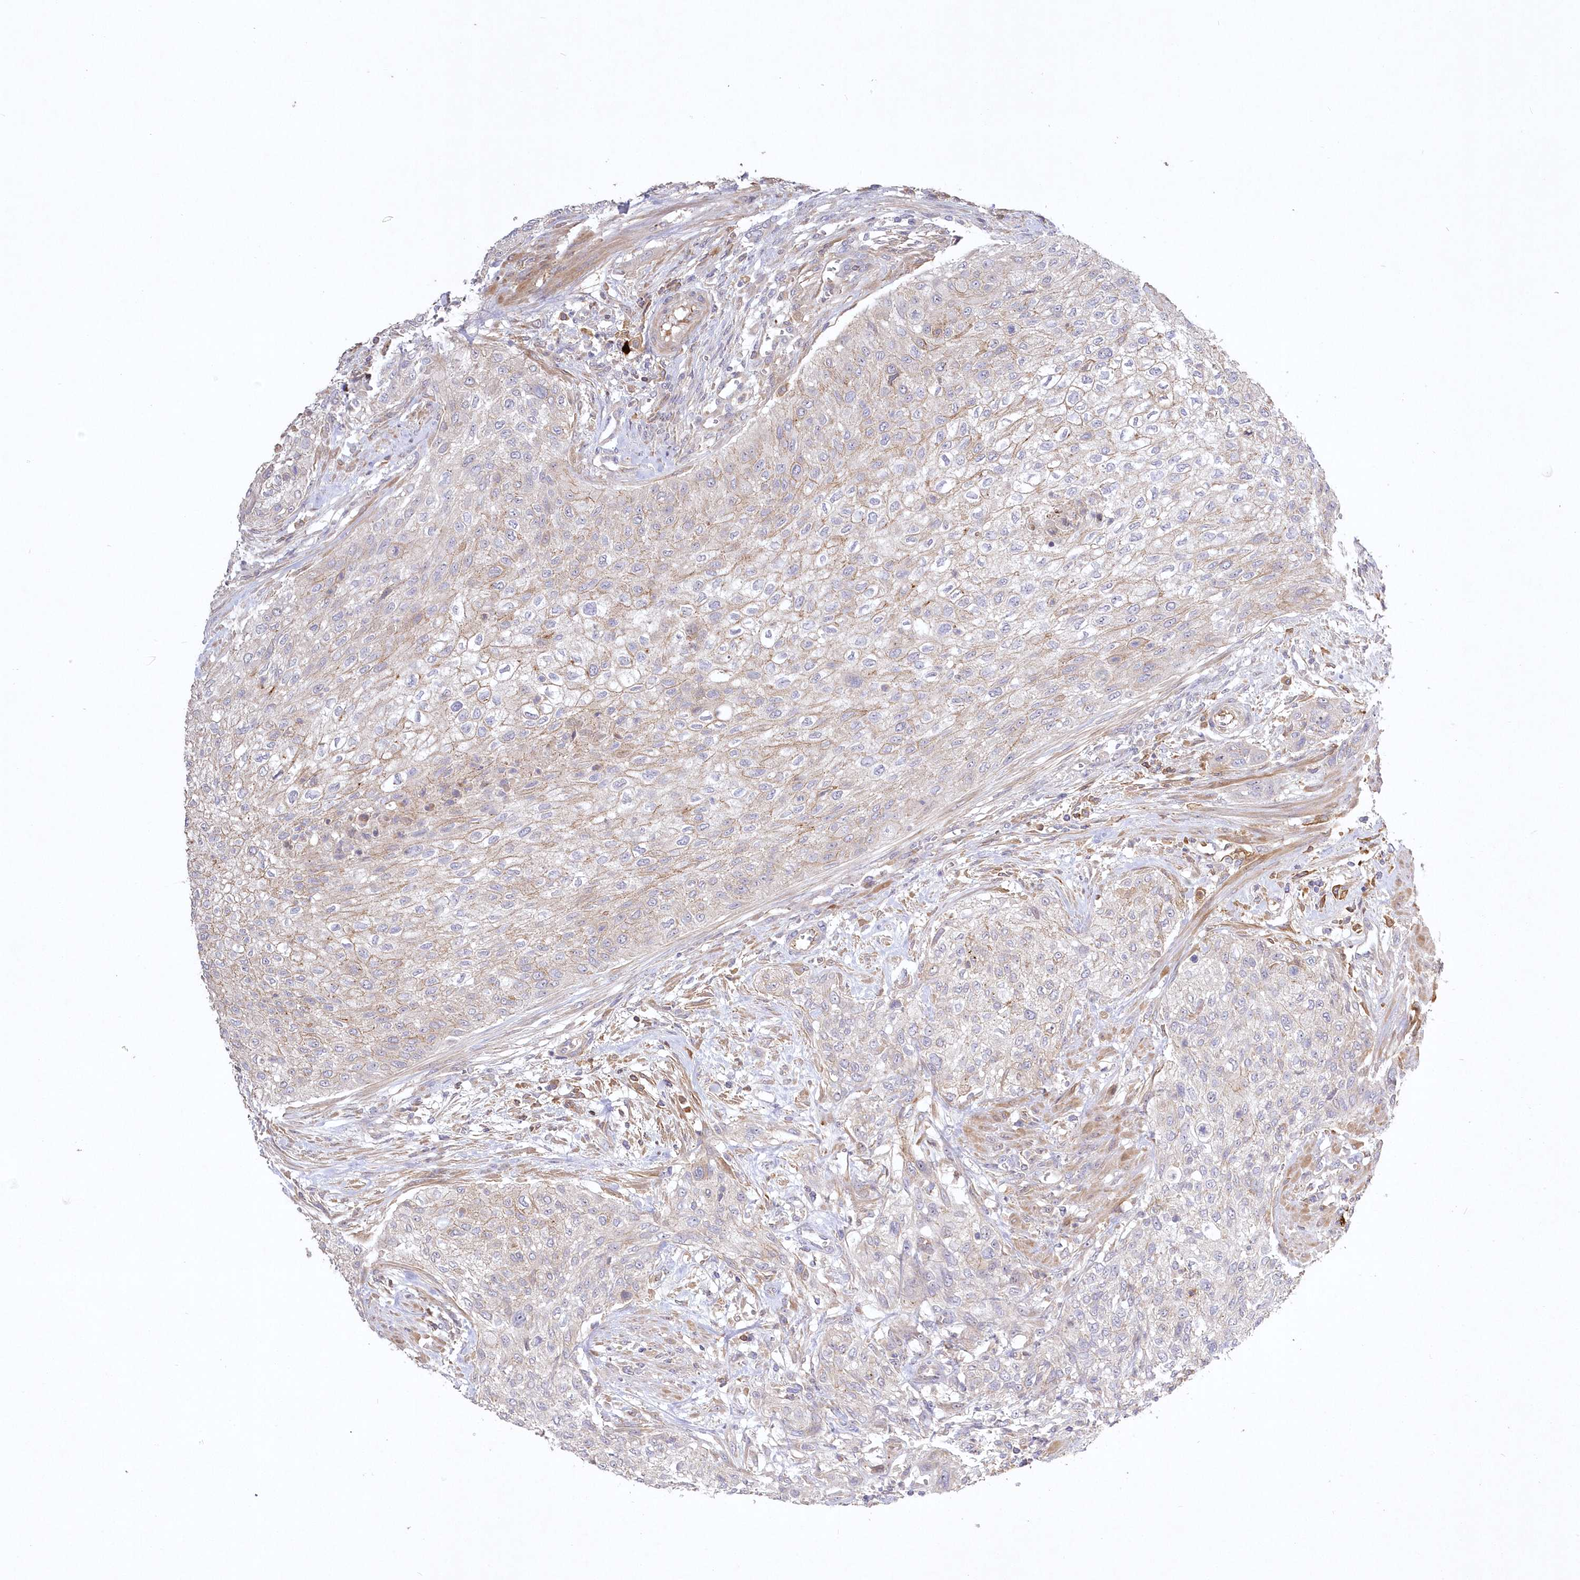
{"staining": {"intensity": "weak", "quantity": "25%-75%", "location": "cytoplasmic/membranous"}, "tissue": "urothelial cancer", "cell_type": "Tumor cells", "image_type": "cancer", "snomed": [{"axis": "morphology", "description": "Urothelial carcinoma, High grade"}, {"axis": "topography", "description": "Urinary bladder"}], "caption": "There is low levels of weak cytoplasmic/membranous staining in tumor cells of urothelial cancer, as demonstrated by immunohistochemical staining (brown color).", "gene": "WBP1L", "patient": {"sex": "male", "age": 35}}